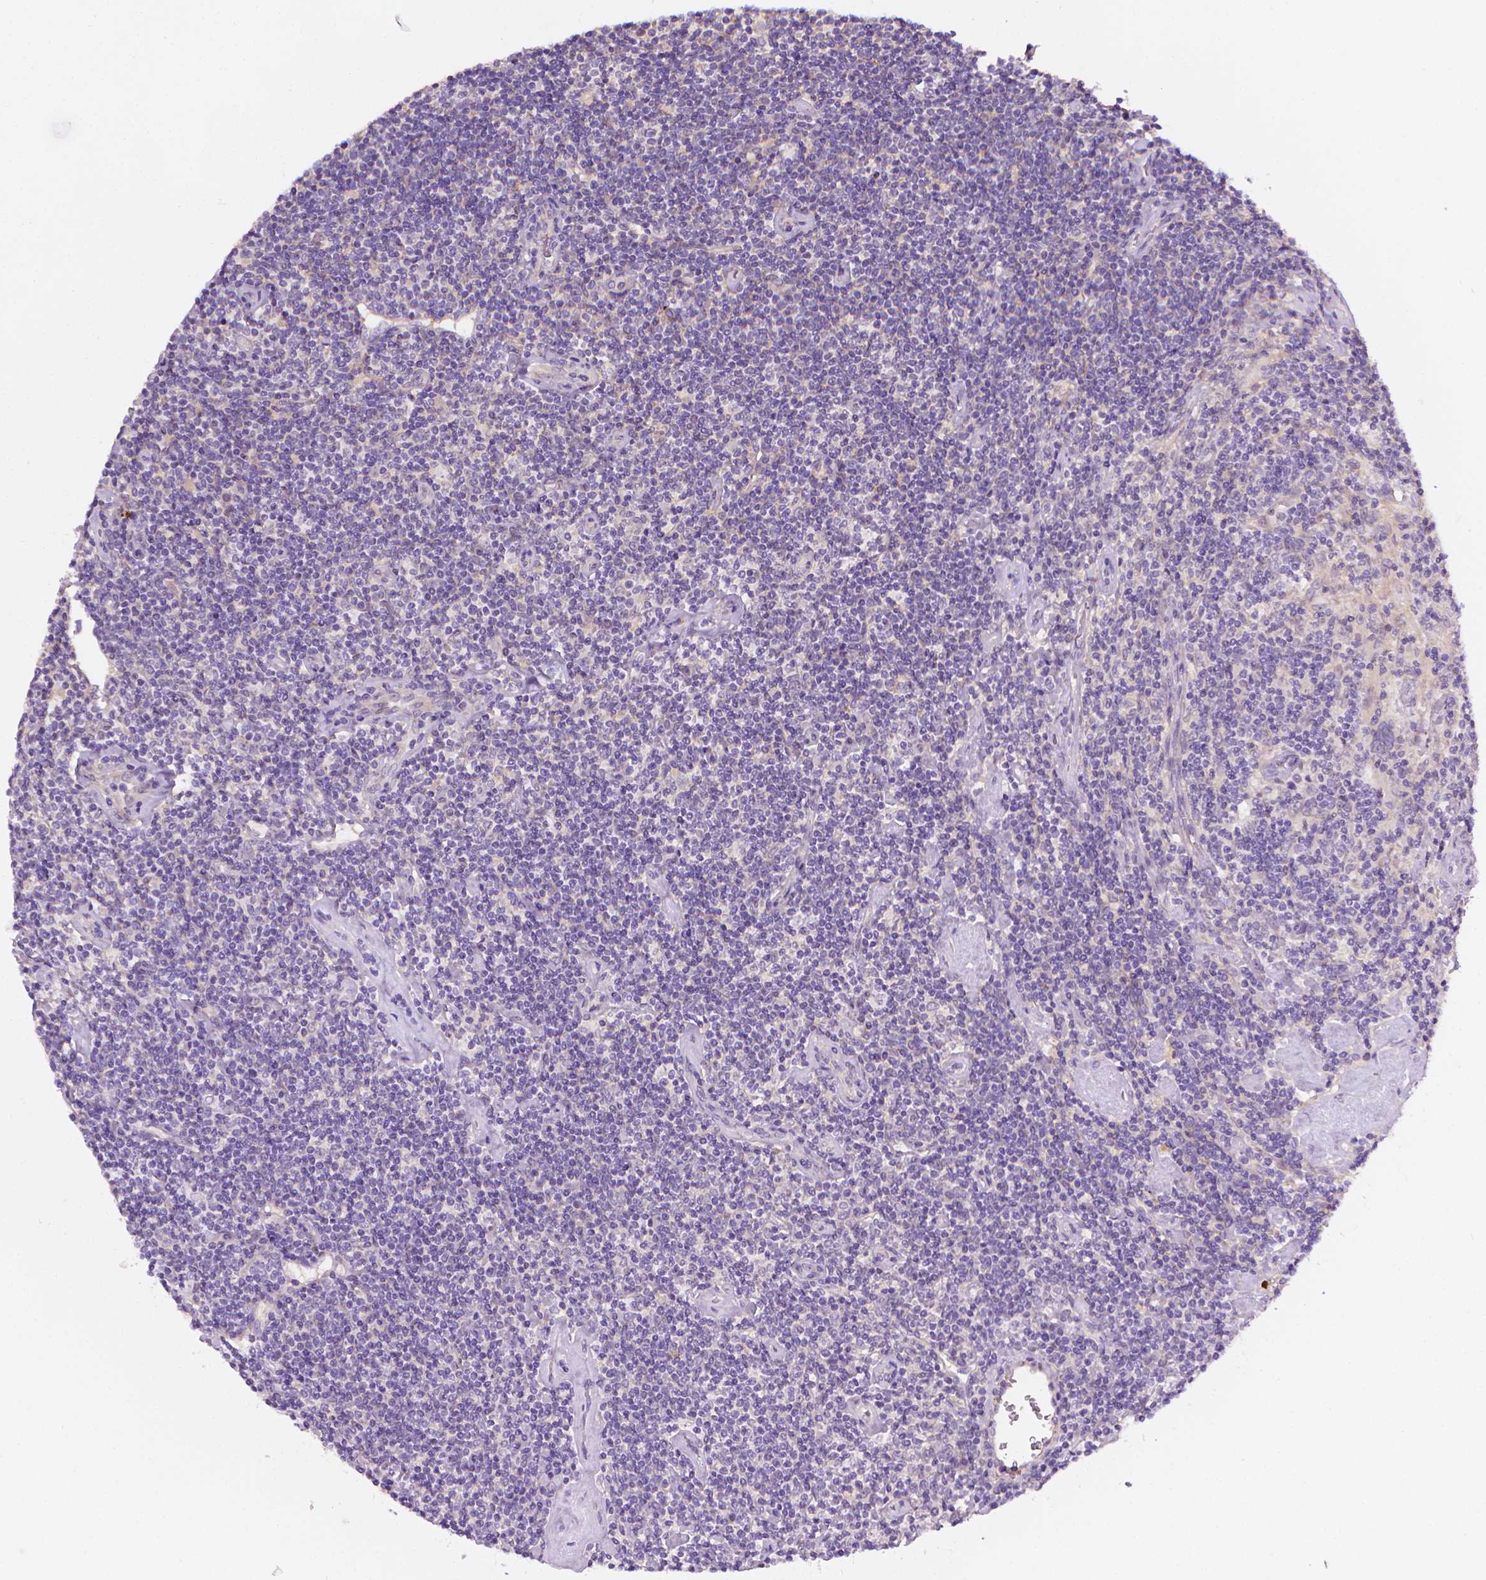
{"staining": {"intensity": "negative", "quantity": "none", "location": "none"}, "tissue": "lymphoma", "cell_type": "Tumor cells", "image_type": "cancer", "snomed": [{"axis": "morphology", "description": "Hodgkin's disease, NOS"}, {"axis": "topography", "description": "Lymph node"}], "caption": "Lymphoma stained for a protein using immunohistochemistry reveals no positivity tumor cells.", "gene": "MCOLN3", "patient": {"sex": "male", "age": 40}}